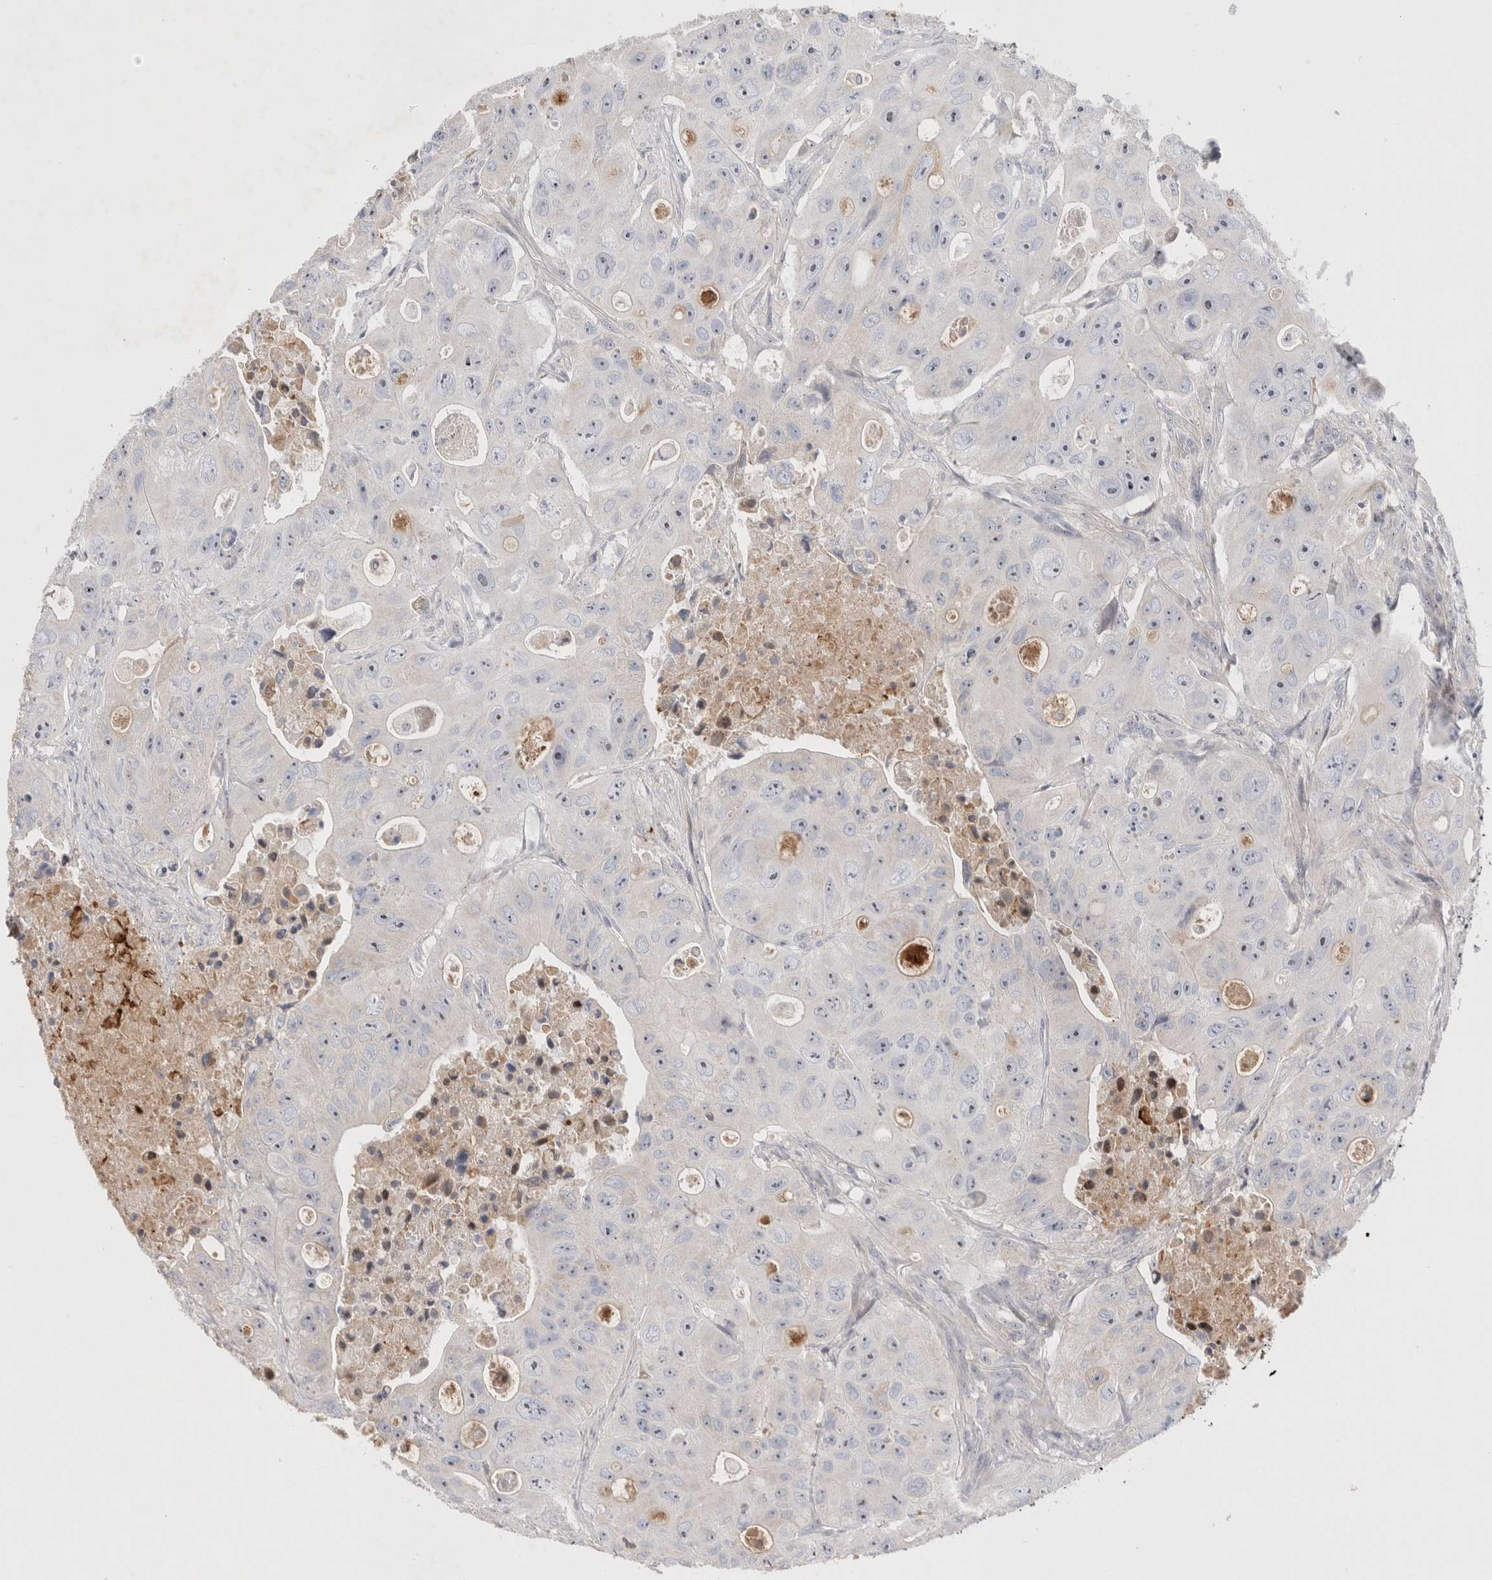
{"staining": {"intensity": "negative", "quantity": "none", "location": "none"}, "tissue": "colorectal cancer", "cell_type": "Tumor cells", "image_type": "cancer", "snomed": [{"axis": "morphology", "description": "Adenocarcinoma, NOS"}, {"axis": "topography", "description": "Colon"}], "caption": "Tumor cells show no significant staining in colorectal cancer.", "gene": "ECHDC2", "patient": {"sex": "female", "age": 46}}